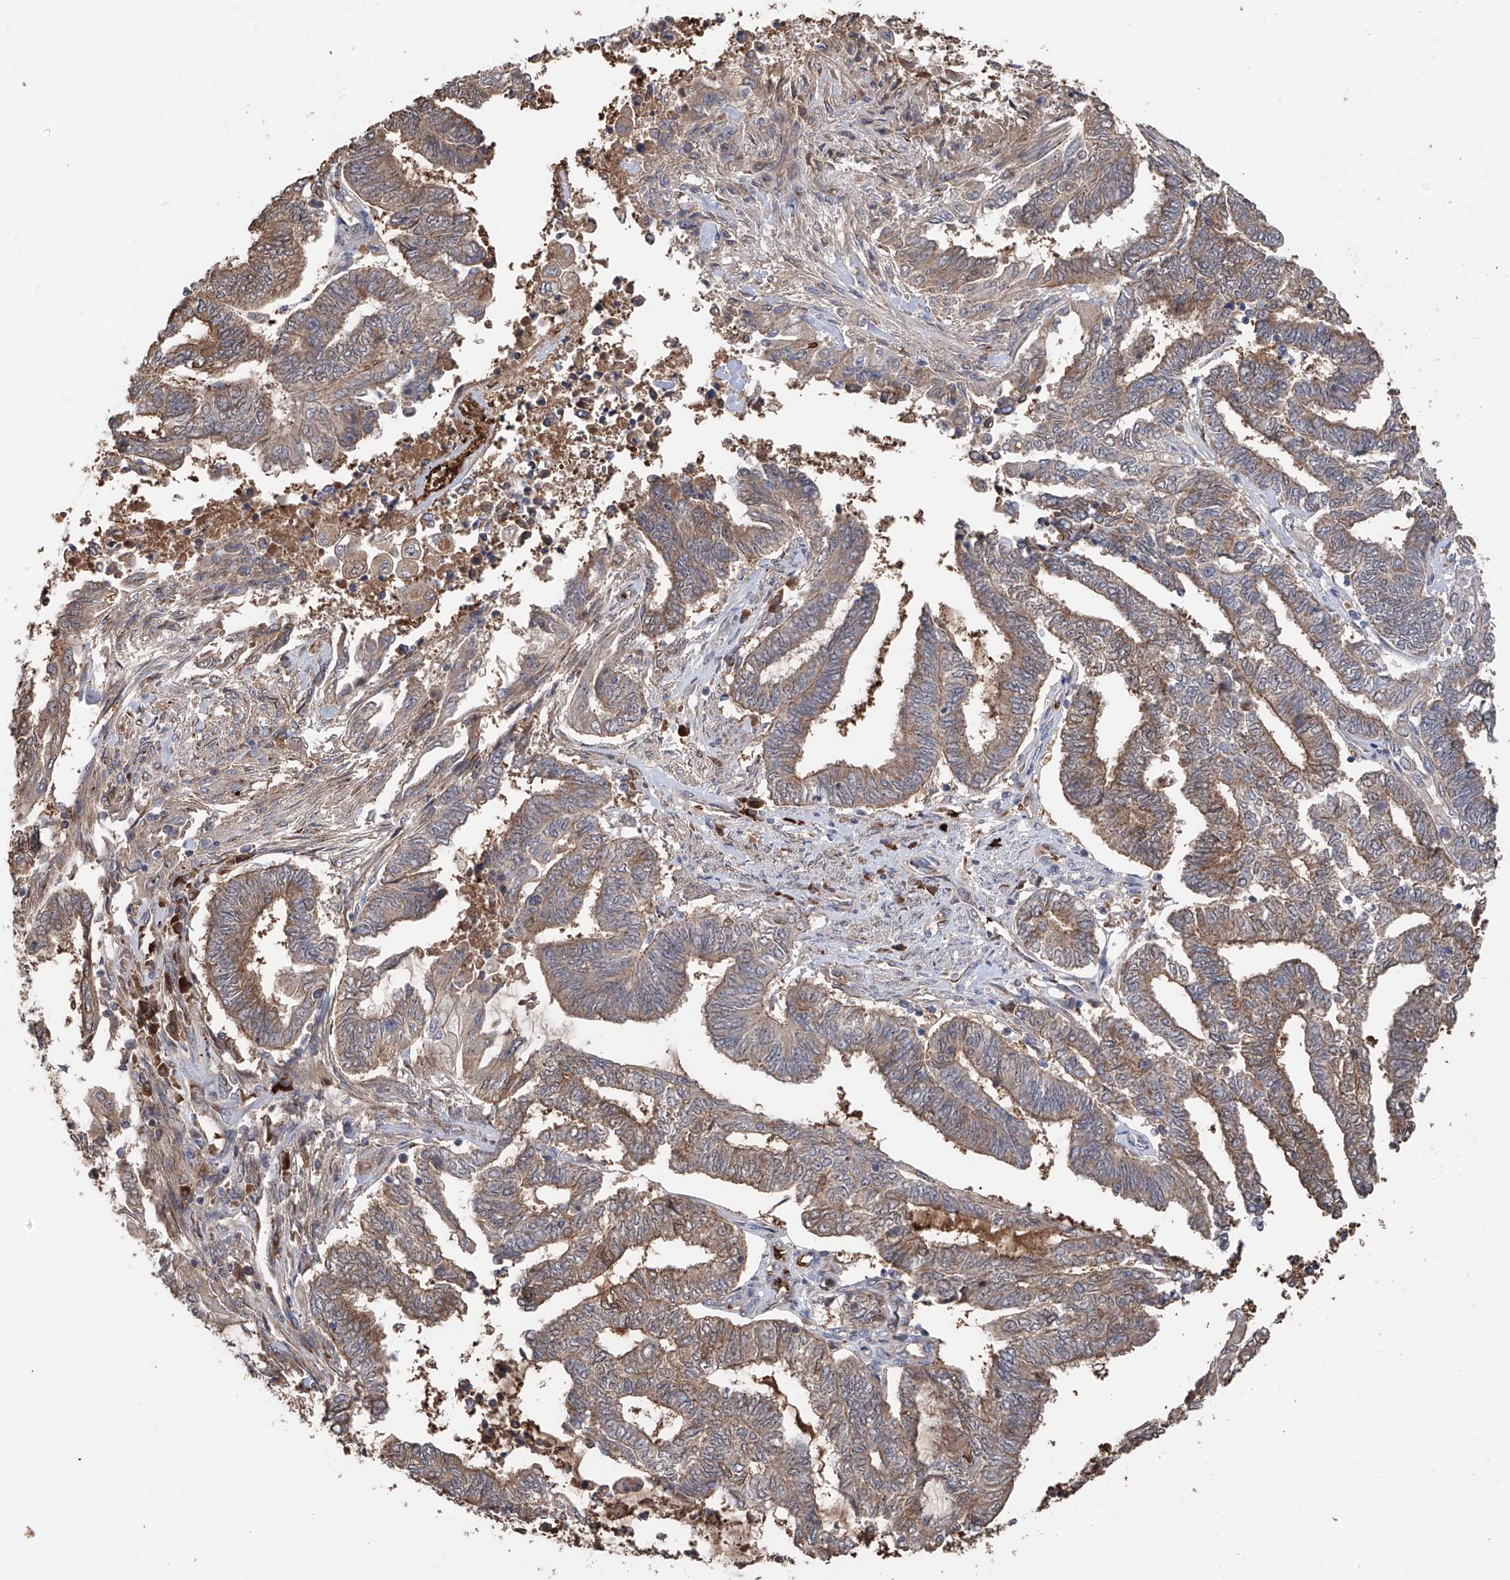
{"staining": {"intensity": "moderate", "quantity": ">75%", "location": "cytoplasmic/membranous"}, "tissue": "endometrial cancer", "cell_type": "Tumor cells", "image_type": "cancer", "snomed": [{"axis": "morphology", "description": "Adenocarcinoma, NOS"}, {"axis": "topography", "description": "Uterus"}, {"axis": "topography", "description": "Endometrium"}], "caption": "High-power microscopy captured an immunohistochemistry (IHC) photomicrograph of endometrial cancer (adenocarcinoma), revealing moderate cytoplasmic/membranous staining in approximately >75% of tumor cells.", "gene": "EDN1", "patient": {"sex": "female", "age": 70}}